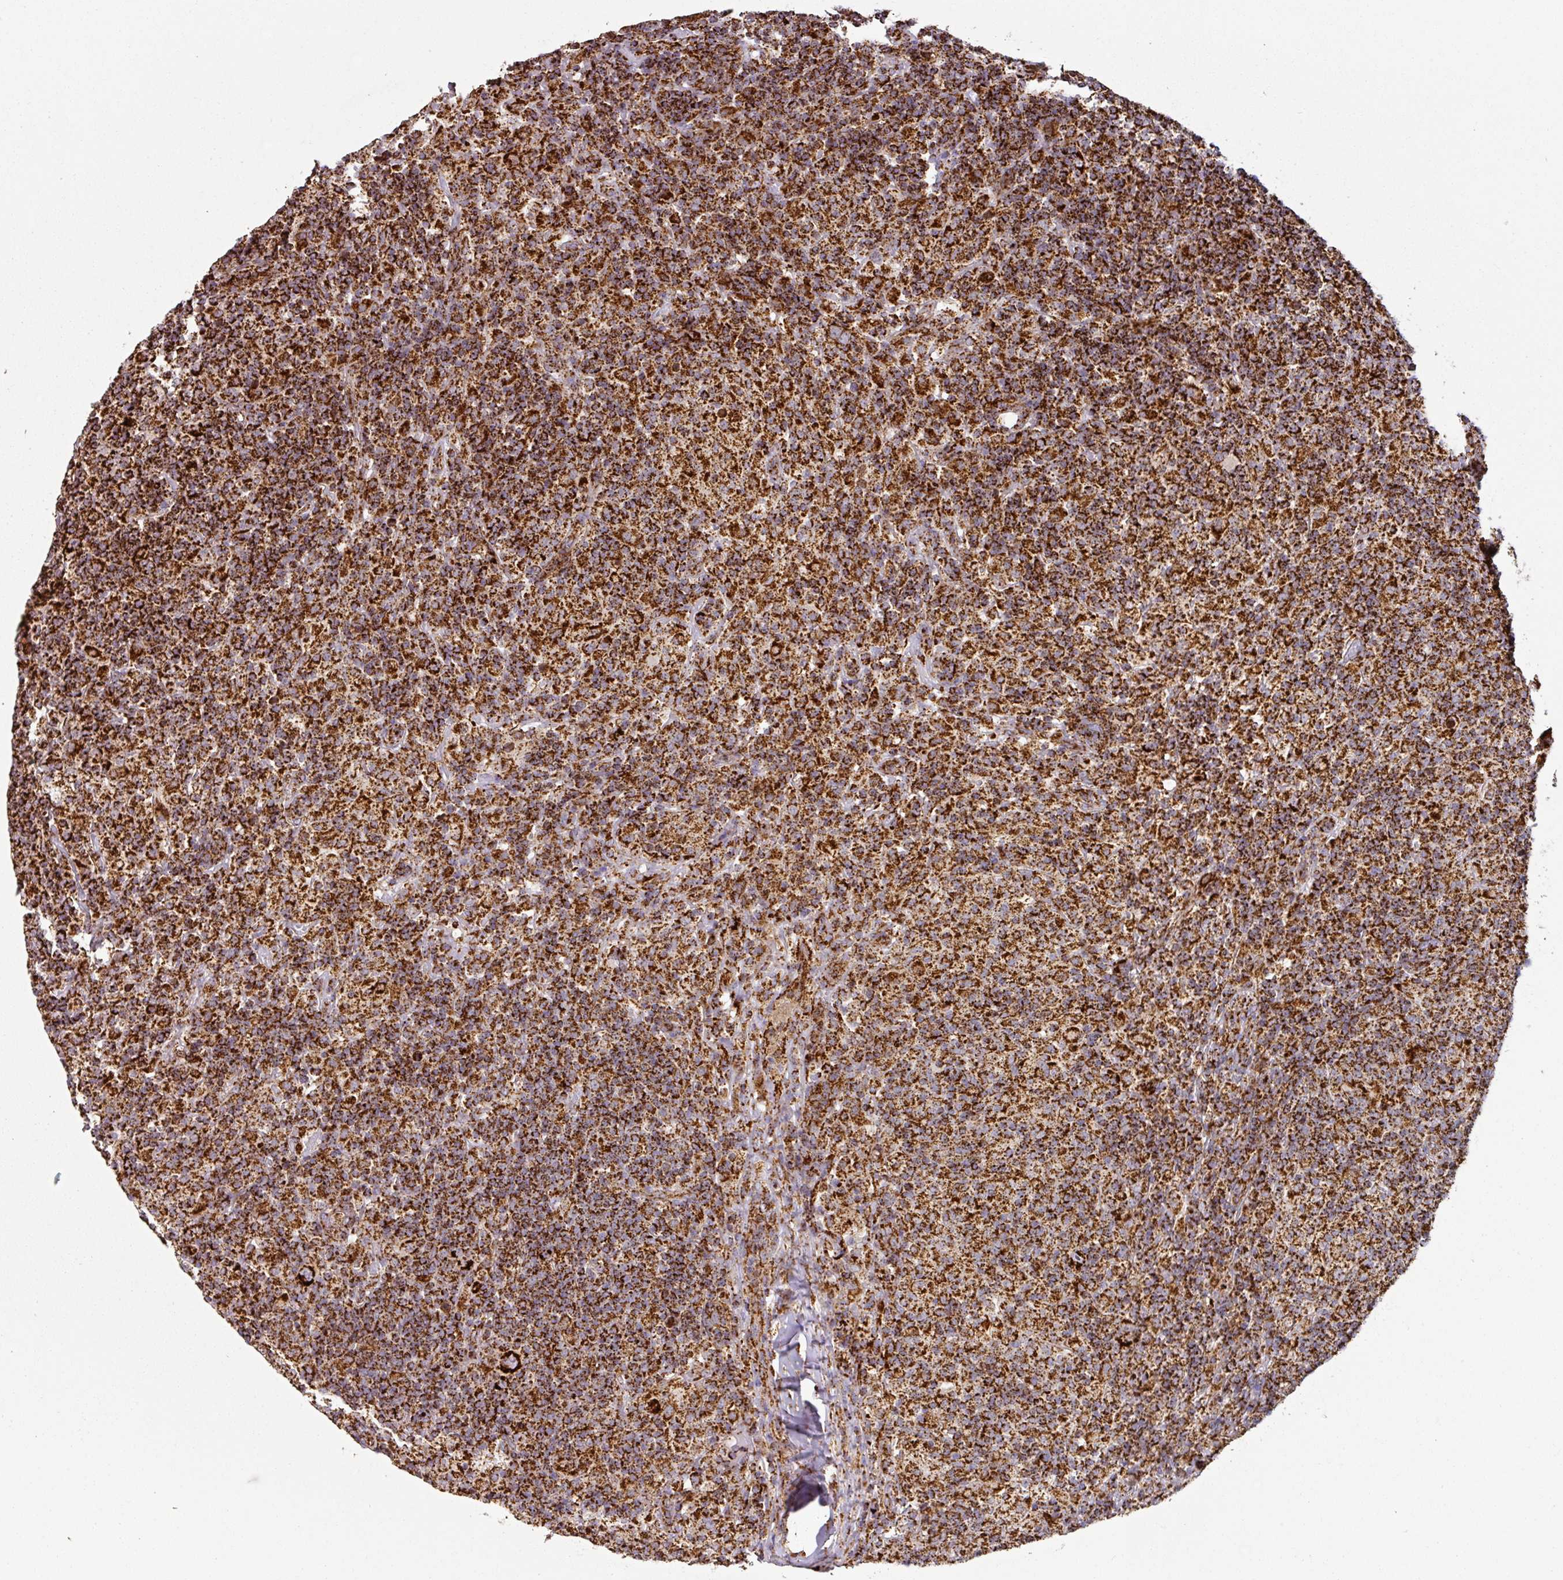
{"staining": {"intensity": "strong", "quantity": ">75%", "location": "cytoplasmic/membranous"}, "tissue": "lymphoma", "cell_type": "Tumor cells", "image_type": "cancer", "snomed": [{"axis": "morphology", "description": "Hodgkin's disease, NOS"}, {"axis": "topography", "description": "Lymph node"}], "caption": "High-power microscopy captured an immunohistochemistry (IHC) image of Hodgkin's disease, revealing strong cytoplasmic/membranous expression in about >75% of tumor cells. (Brightfield microscopy of DAB IHC at high magnification).", "gene": "TRAP1", "patient": {"sex": "male", "age": 70}}